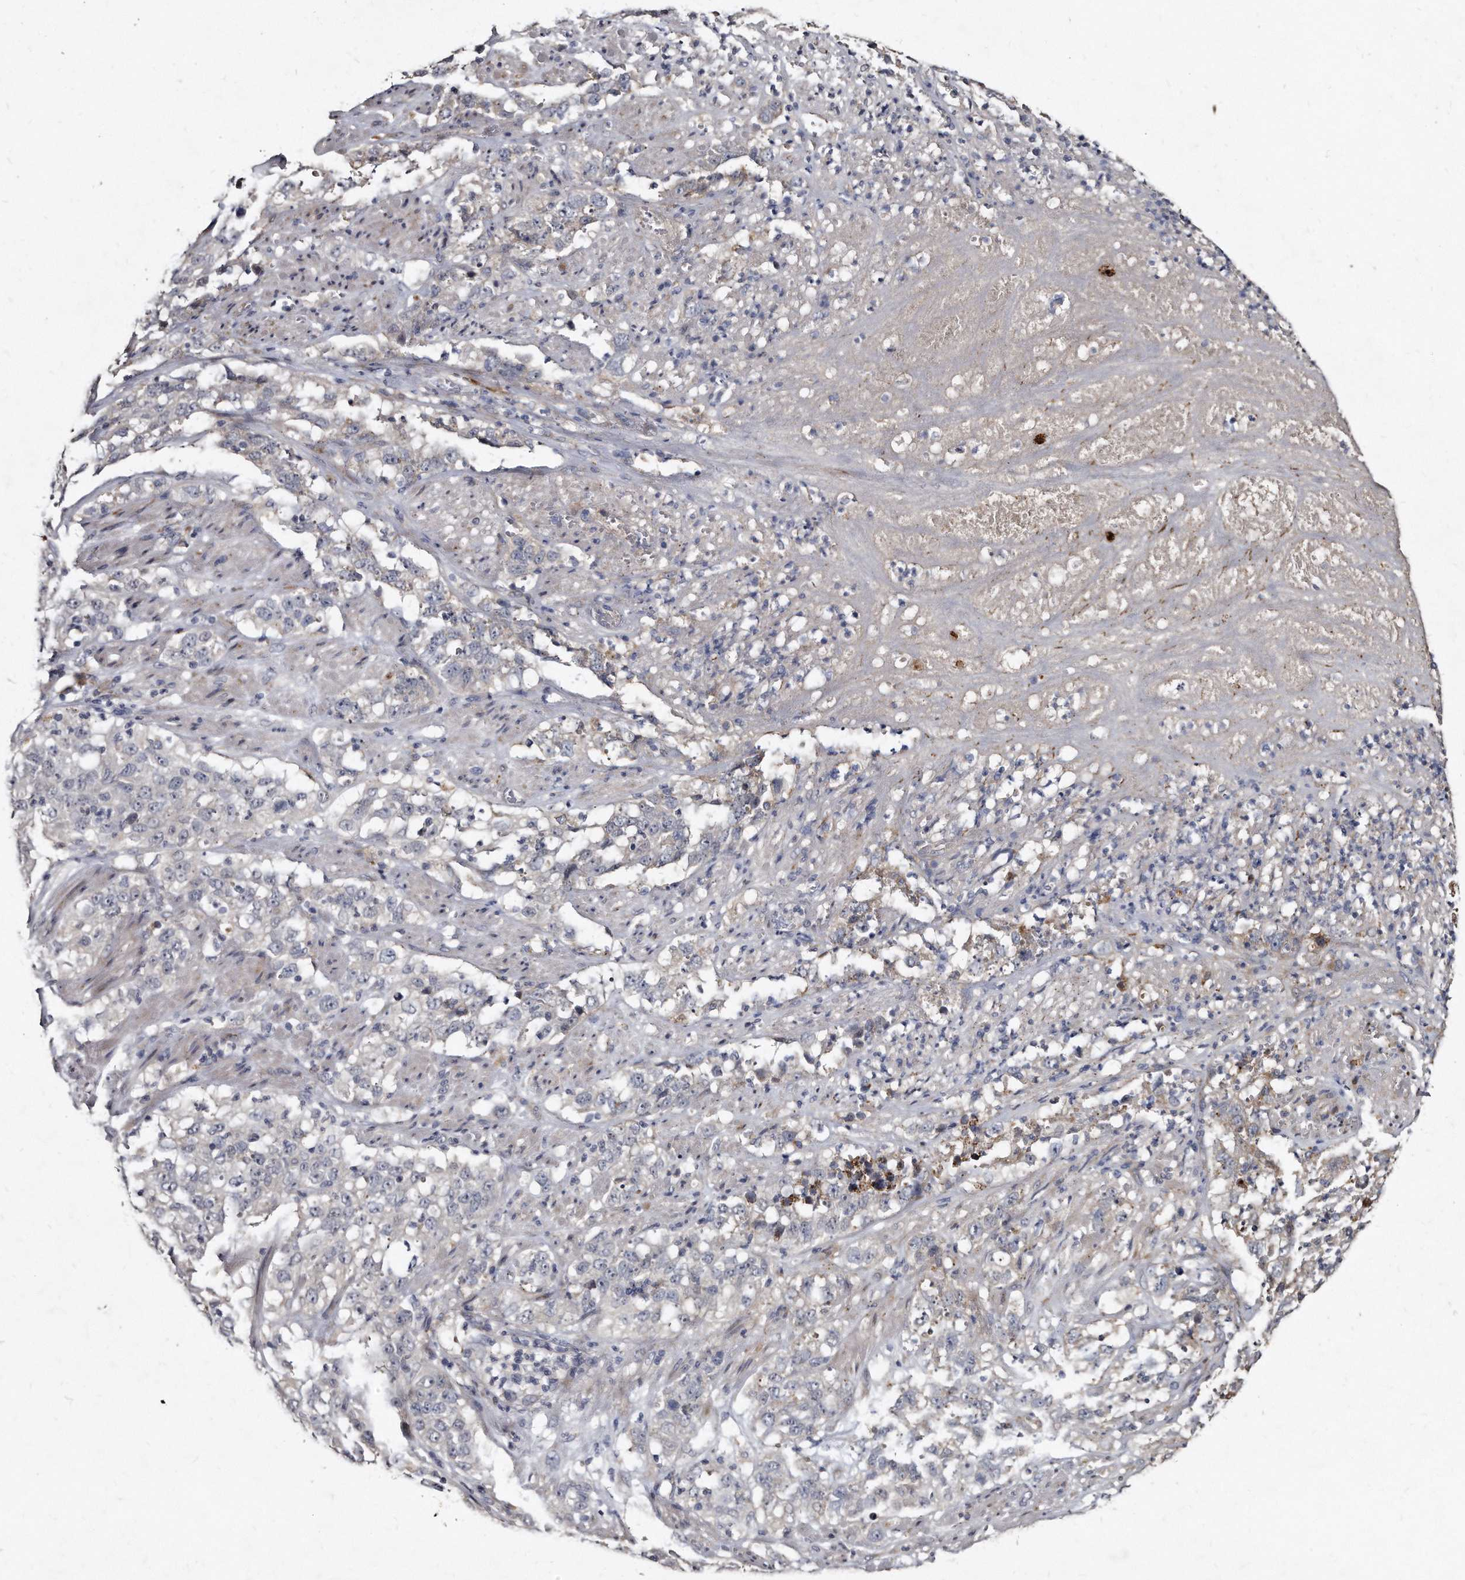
{"staining": {"intensity": "negative", "quantity": "none", "location": "none"}, "tissue": "stomach cancer", "cell_type": "Tumor cells", "image_type": "cancer", "snomed": [{"axis": "morphology", "description": "Adenocarcinoma, NOS"}, {"axis": "topography", "description": "Stomach"}], "caption": "Immunohistochemistry (IHC) of stomach cancer exhibits no staining in tumor cells. (IHC, brightfield microscopy, high magnification).", "gene": "KLHDC3", "patient": {"sex": "male", "age": 48}}